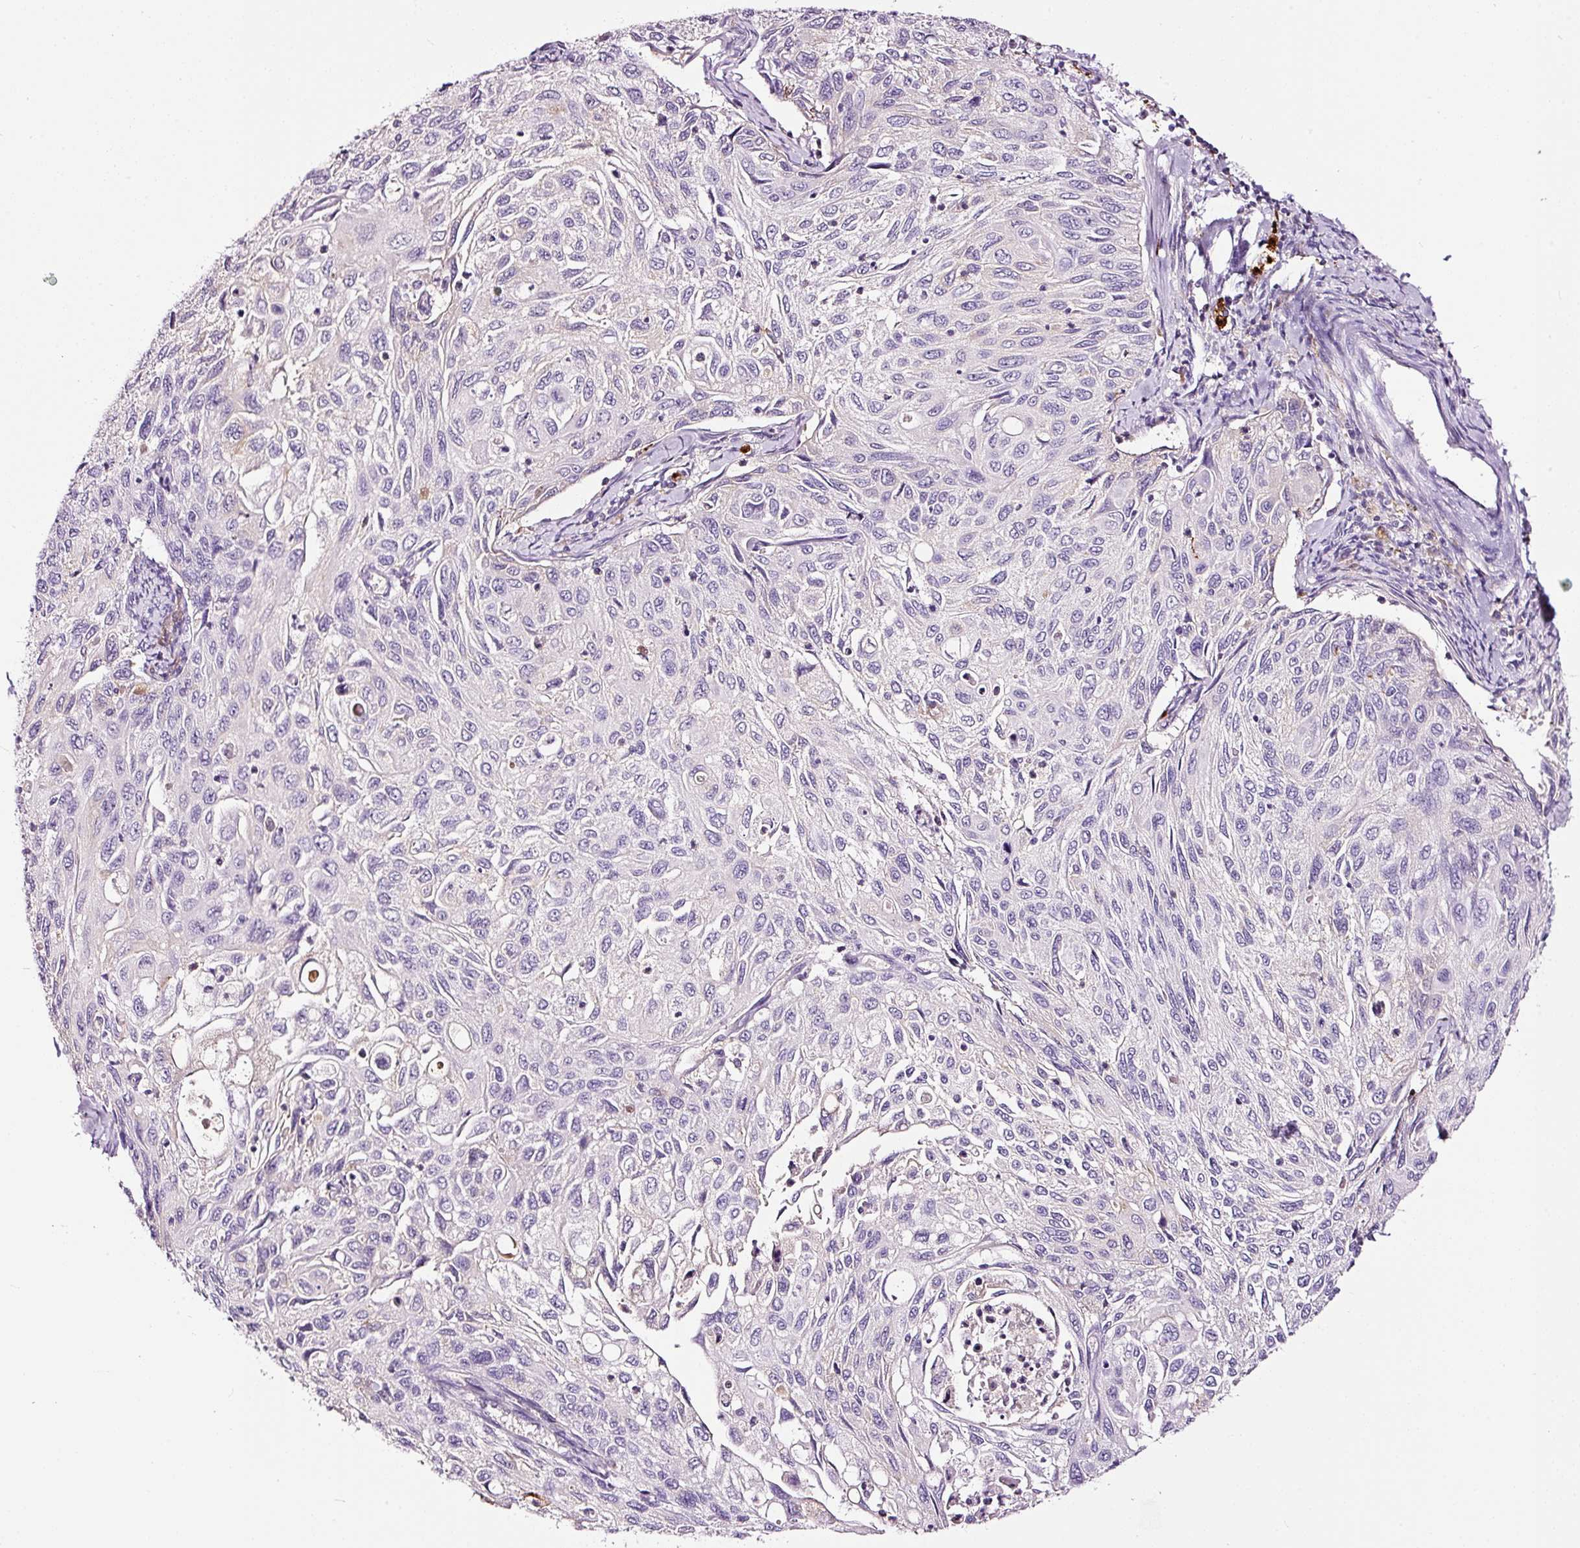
{"staining": {"intensity": "negative", "quantity": "none", "location": "none"}, "tissue": "cervical cancer", "cell_type": "Tumor cells", "image_type": "cancer", "snomed": [{"axis": "morphology", "description": "Squamous cell carcinoma, NOS"}, {"axis": "topography", "description": "Cervix"}], "caption": "Tumor cells show no significant protein positivity in squamous cell carcinoma (cervical).", "gene": "LAMP3", "patient": {"sex": "female", "age": 70}}